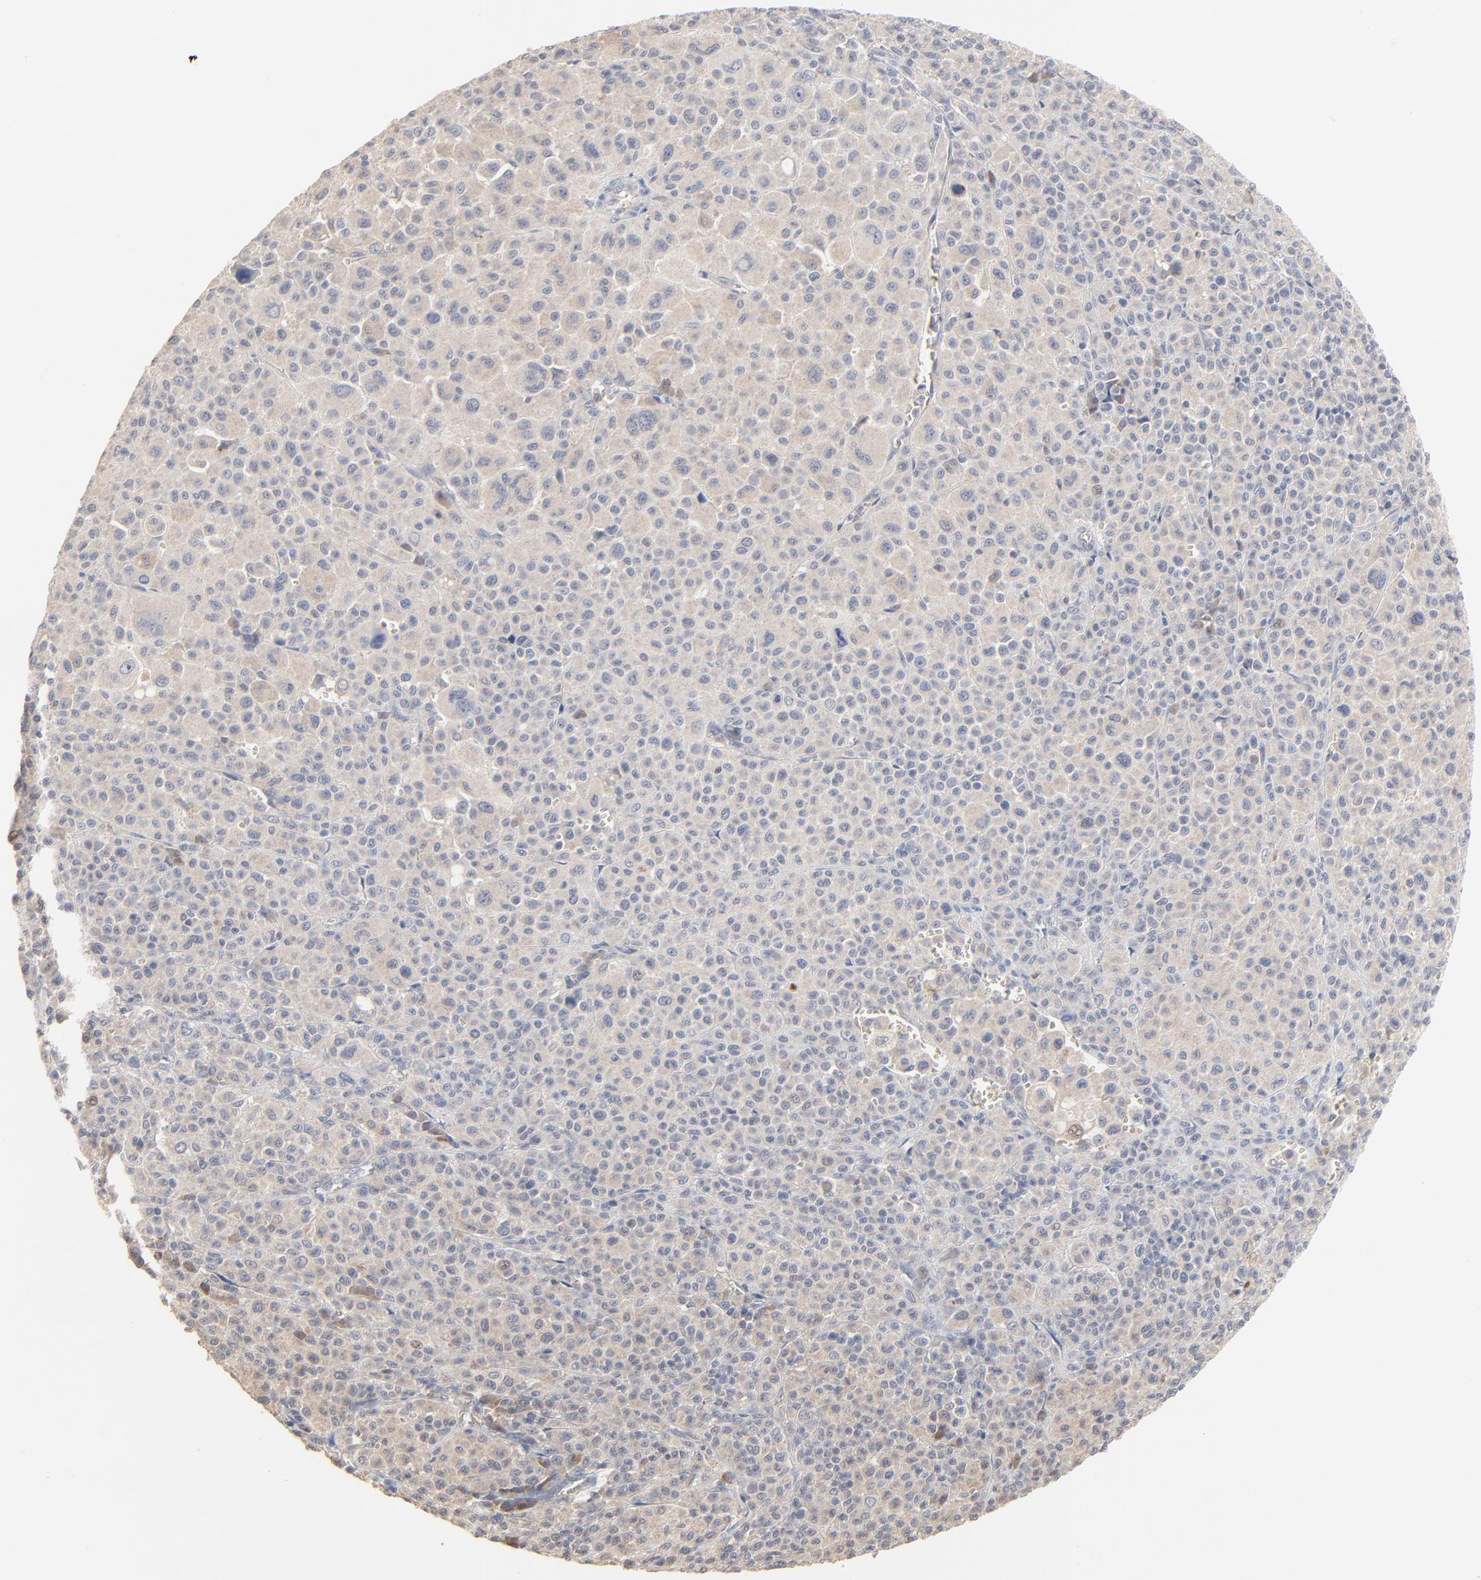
{"staining": {"intensity": "weak", "quantity": ">75%", "location": "cytoplasmic/membranous"}, "tissue": "melanoma", "cell_type": "Tumor cells", "image_type": "cancer", "snomed": [{"axis": "morphology", "description": "Malignant melanoma, Metastatic site"}, {"axis": "topography", "description": "Skin"}], "caption": "Immunohistochemical staining of human melanoma demonstrates low levels of weak cytoplasmic/membranous protein staining in approximately >75% of tumor cells.", "gene": "FANCB", "patient": {"sex": "female", "age": 74}}